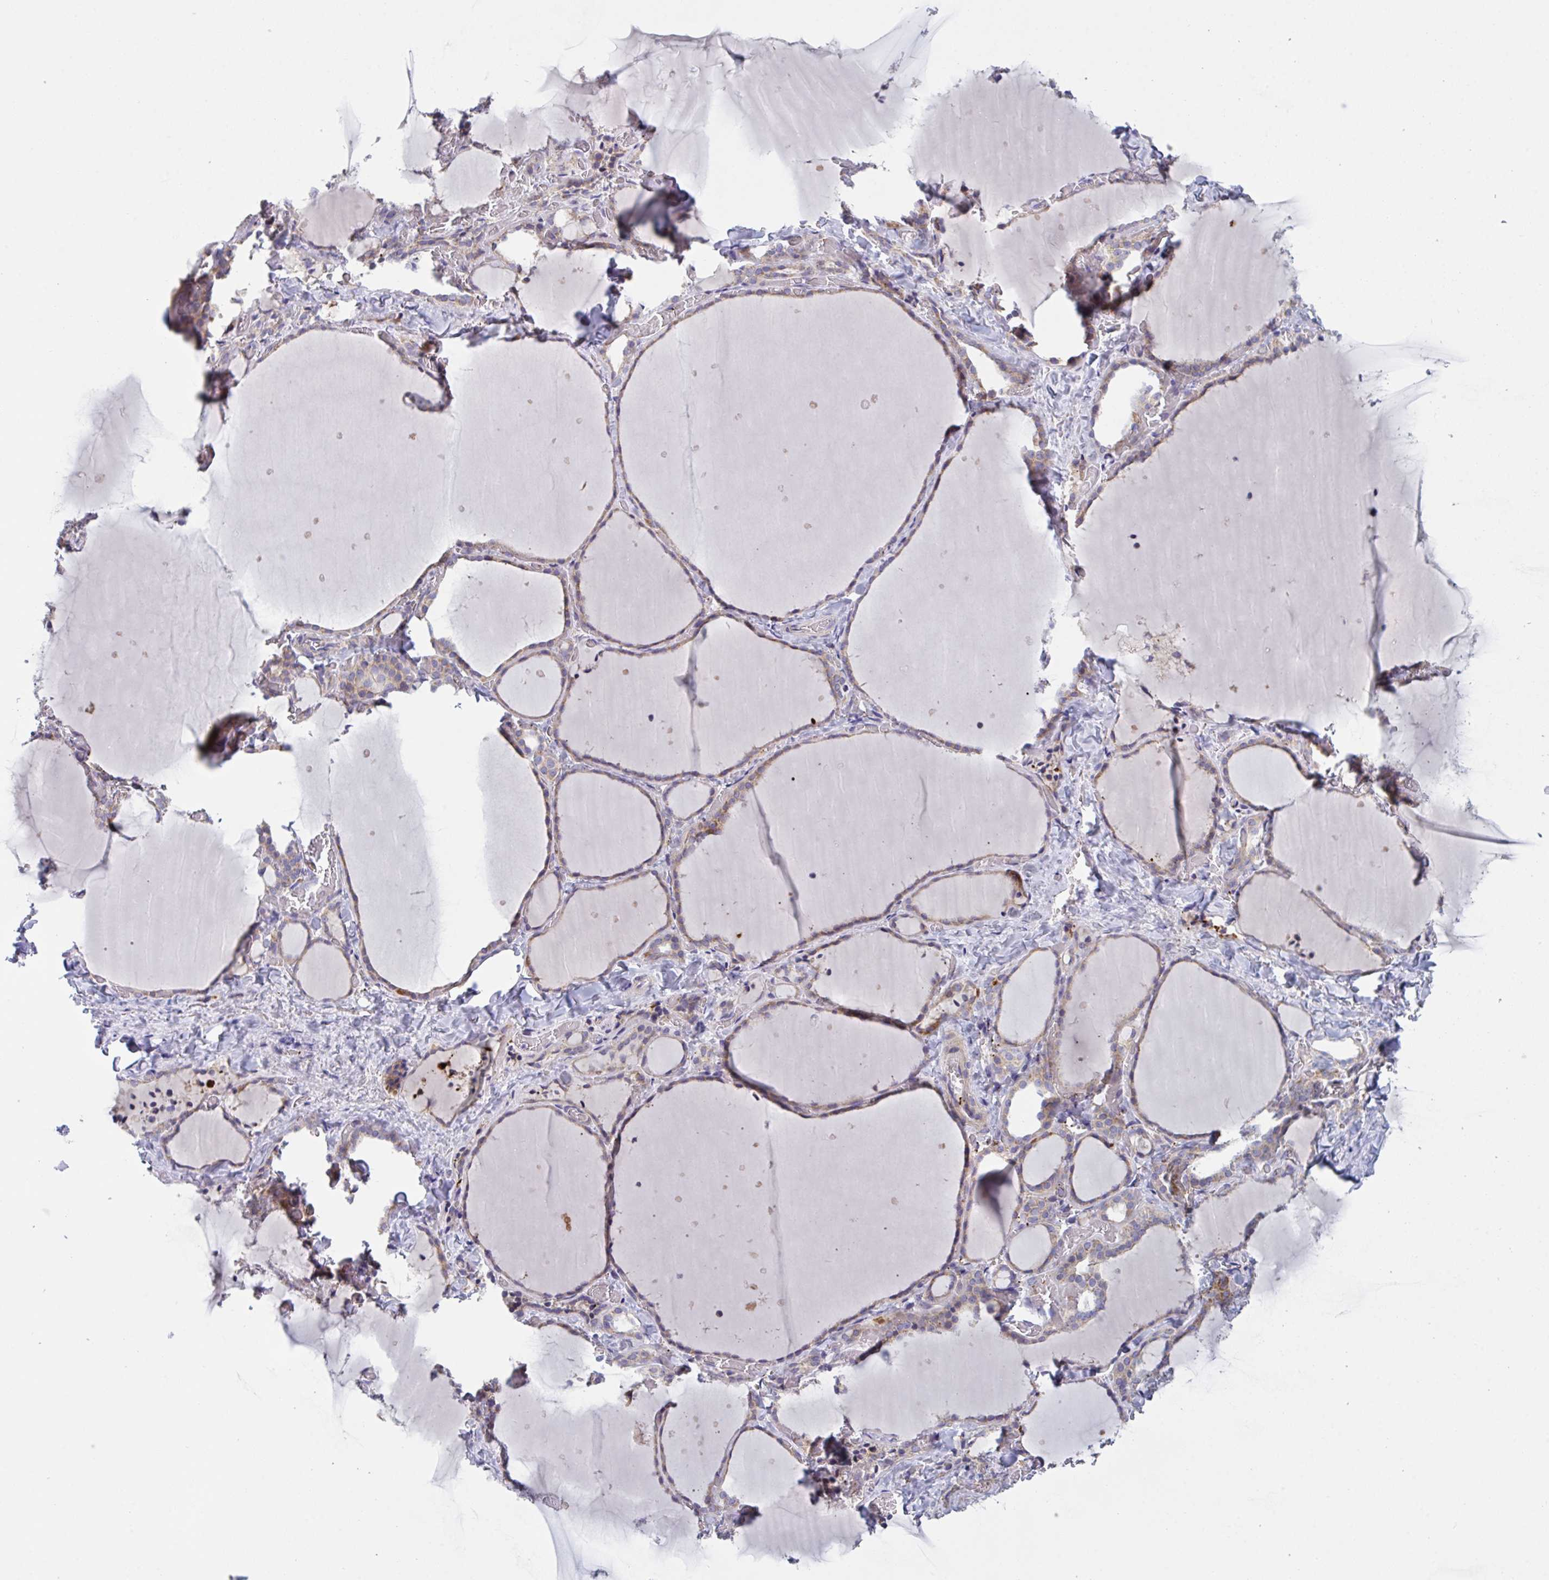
{"staining": {"intensity": "weak", "quantity": "25%-75%", "location": "cytoplasmic/membranous"}, "tissue": "thyroid gland", "cell_type": "Glandular cells", "image_type": "normal", "snomed": [{"axis": "morphology", "description": "Normal tissue, NOS"}, {"axis": "topography", "description": "Thyroid gland"}], "caption": "Protein staining reveals weak cytoplasmic/membranous positivity in about 25%-75% of glandular cells in unremarkable thyroid gland.", "gene": "MRPS2", "patient": {"sex": "female", "age": 36}}